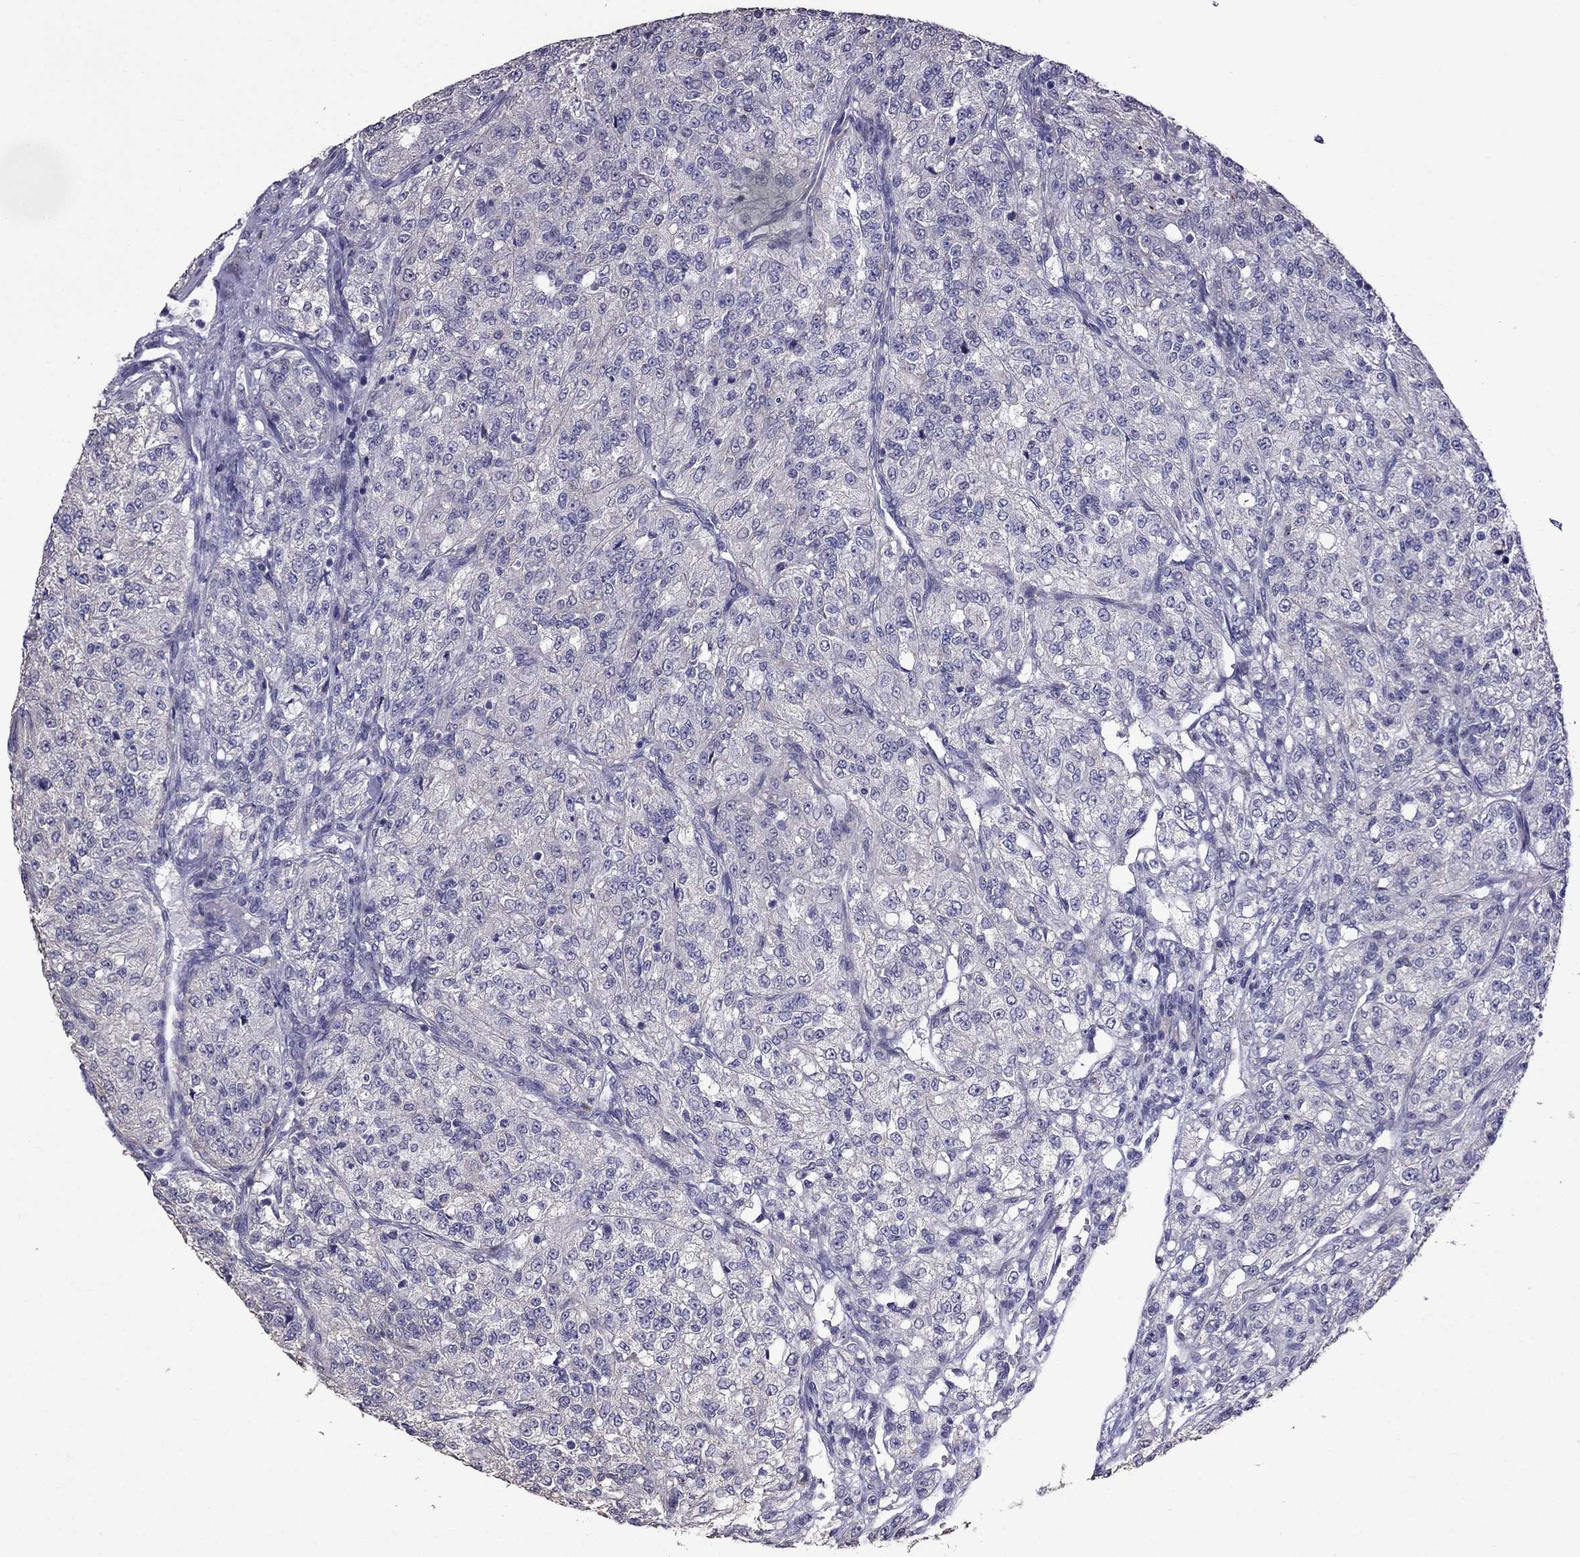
{"staining": {"intensity": "negative", "quantity": "none", "location": "none"}, "tissue": "renal cancer", "cell_type": "Tumor cells", "image_type": "cancer", "snomed": [{"axis": "morphology", "description": "Adenocarcinoma, NOS"}, {"axis": "topography", "description": "Kidney"}], "caption": "The IHC histopathology image has no significant positivity in tumor cells of renal cancer (adenocarcinoma) tissue. The staining is performed using DAB (3,3'-diaminobenzidine) brown chromogen with nuclei counter-stained in using hematoxylin.", "gene": "AK5", "patient": {"sex": "female", "age": 63}}